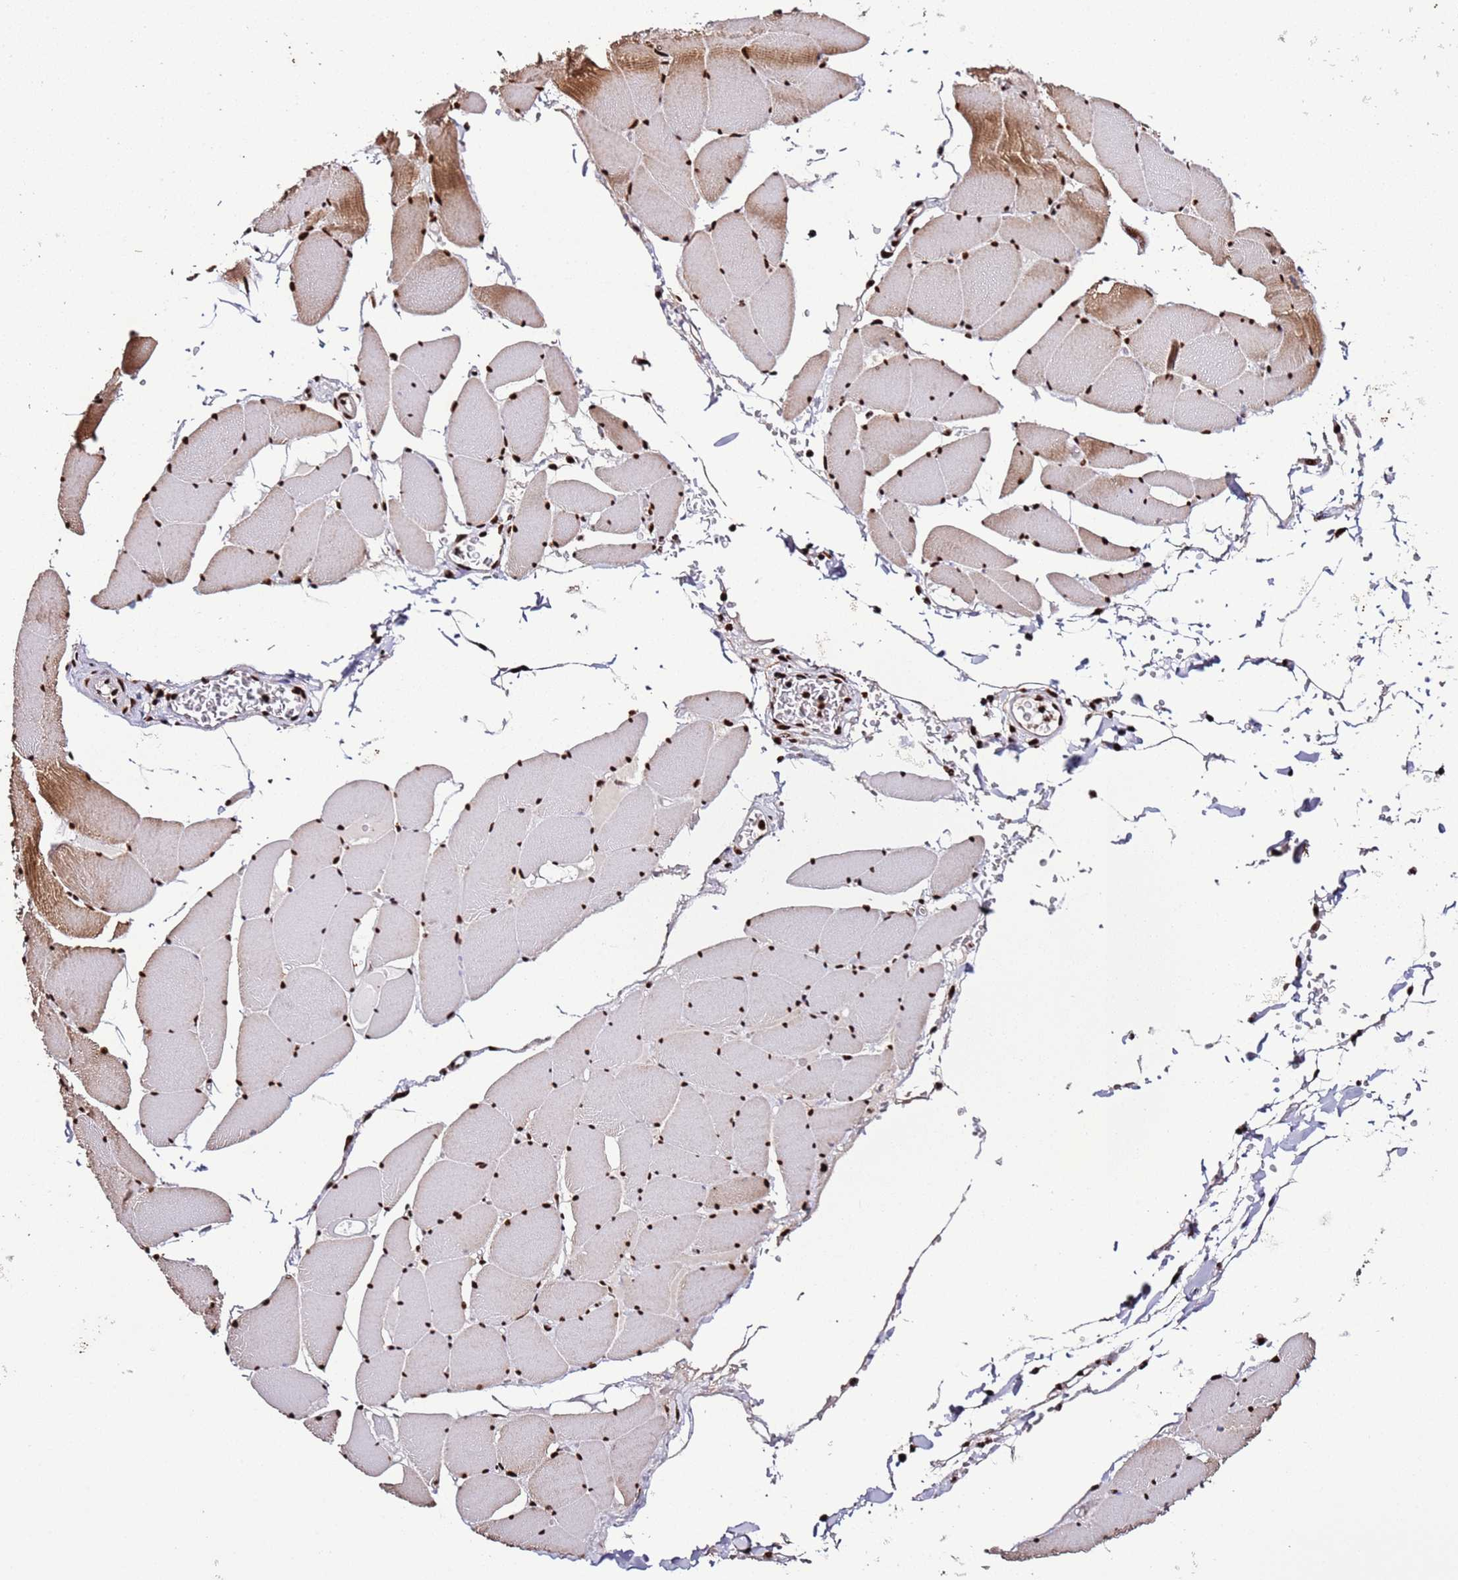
{"staining": {"intensity": "strong", "quantity": ">75%", "location": "cytoplasmic/membranous,nuclear"}, "tissue": "skeletal muscle", "cell_type": "Myocytes", "image_type": "normal", "snomed": [{"axis": "morphology", "description": "Normal tissue, NOS"}, {"axis": "topography", "description": "Skeletal muscle"}, {"axis": "topography", "description": "Head-Neck"}], "caption": "A micrograph of skeletal muscle stained for a protein reveals strong cytoplasmic/membranous,nuclear brown staining in myocytes.", "gene": "C6orf226", "patient": {"sex": "male", "age": 66}}